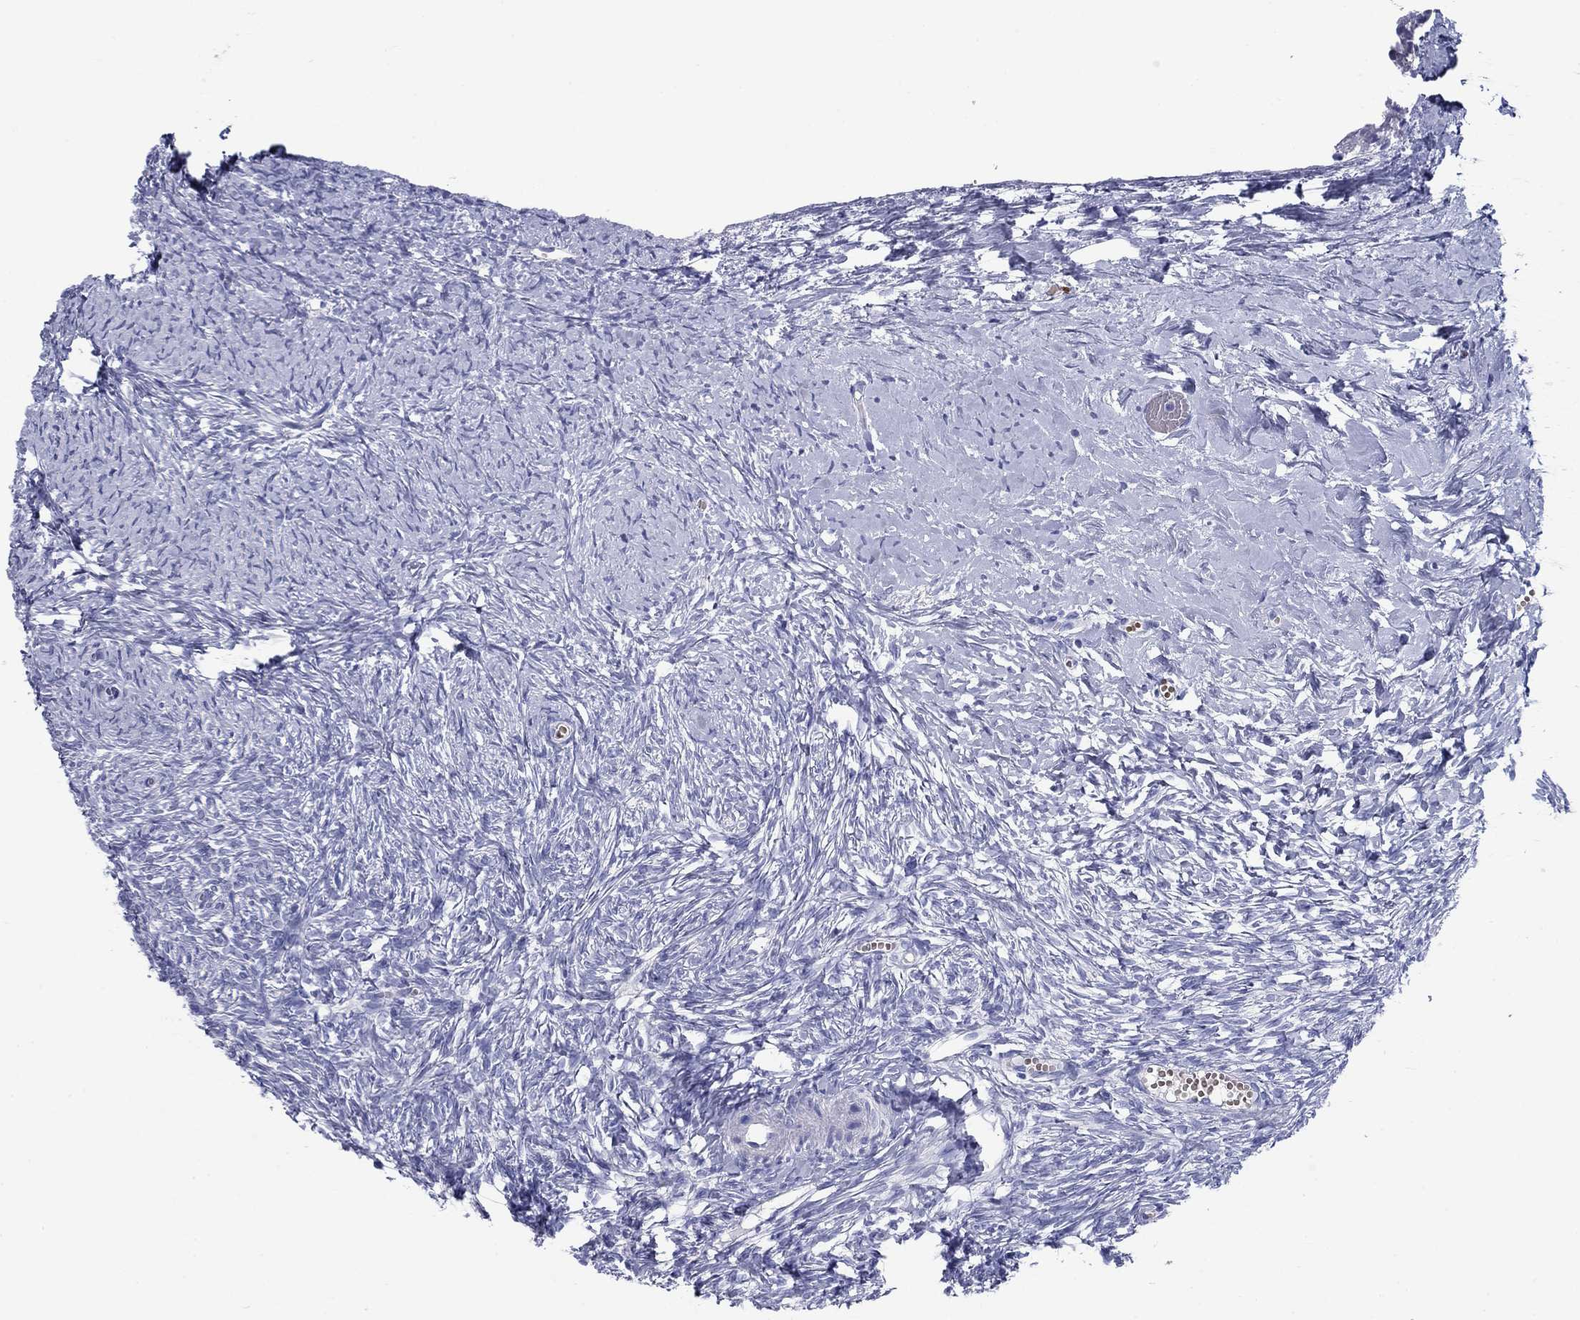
{"staining": {"intensity": "negative", "quantity": "none", "location": "none"}, "tissue": "ovary", "cell_type": "Ovarian stroma cells", "image_type": "normal", "snomed": [{"axis": "morphology", "description": "Normal tissue, NOS"}, {"axis": "topography", "description": "Ovary"}], "caption": "A high-resolution micrograph shows IHC staining of normal ovary, which demonstrates no significant staining in ovarian stroma cells. Brightfield microscopy of immunohistochemistry stained with DAB (brown) and hematoxylin (blue), captured at high magnification.", "gene": "CD40LG", "patient": {"sex": "female", "age": 43}}